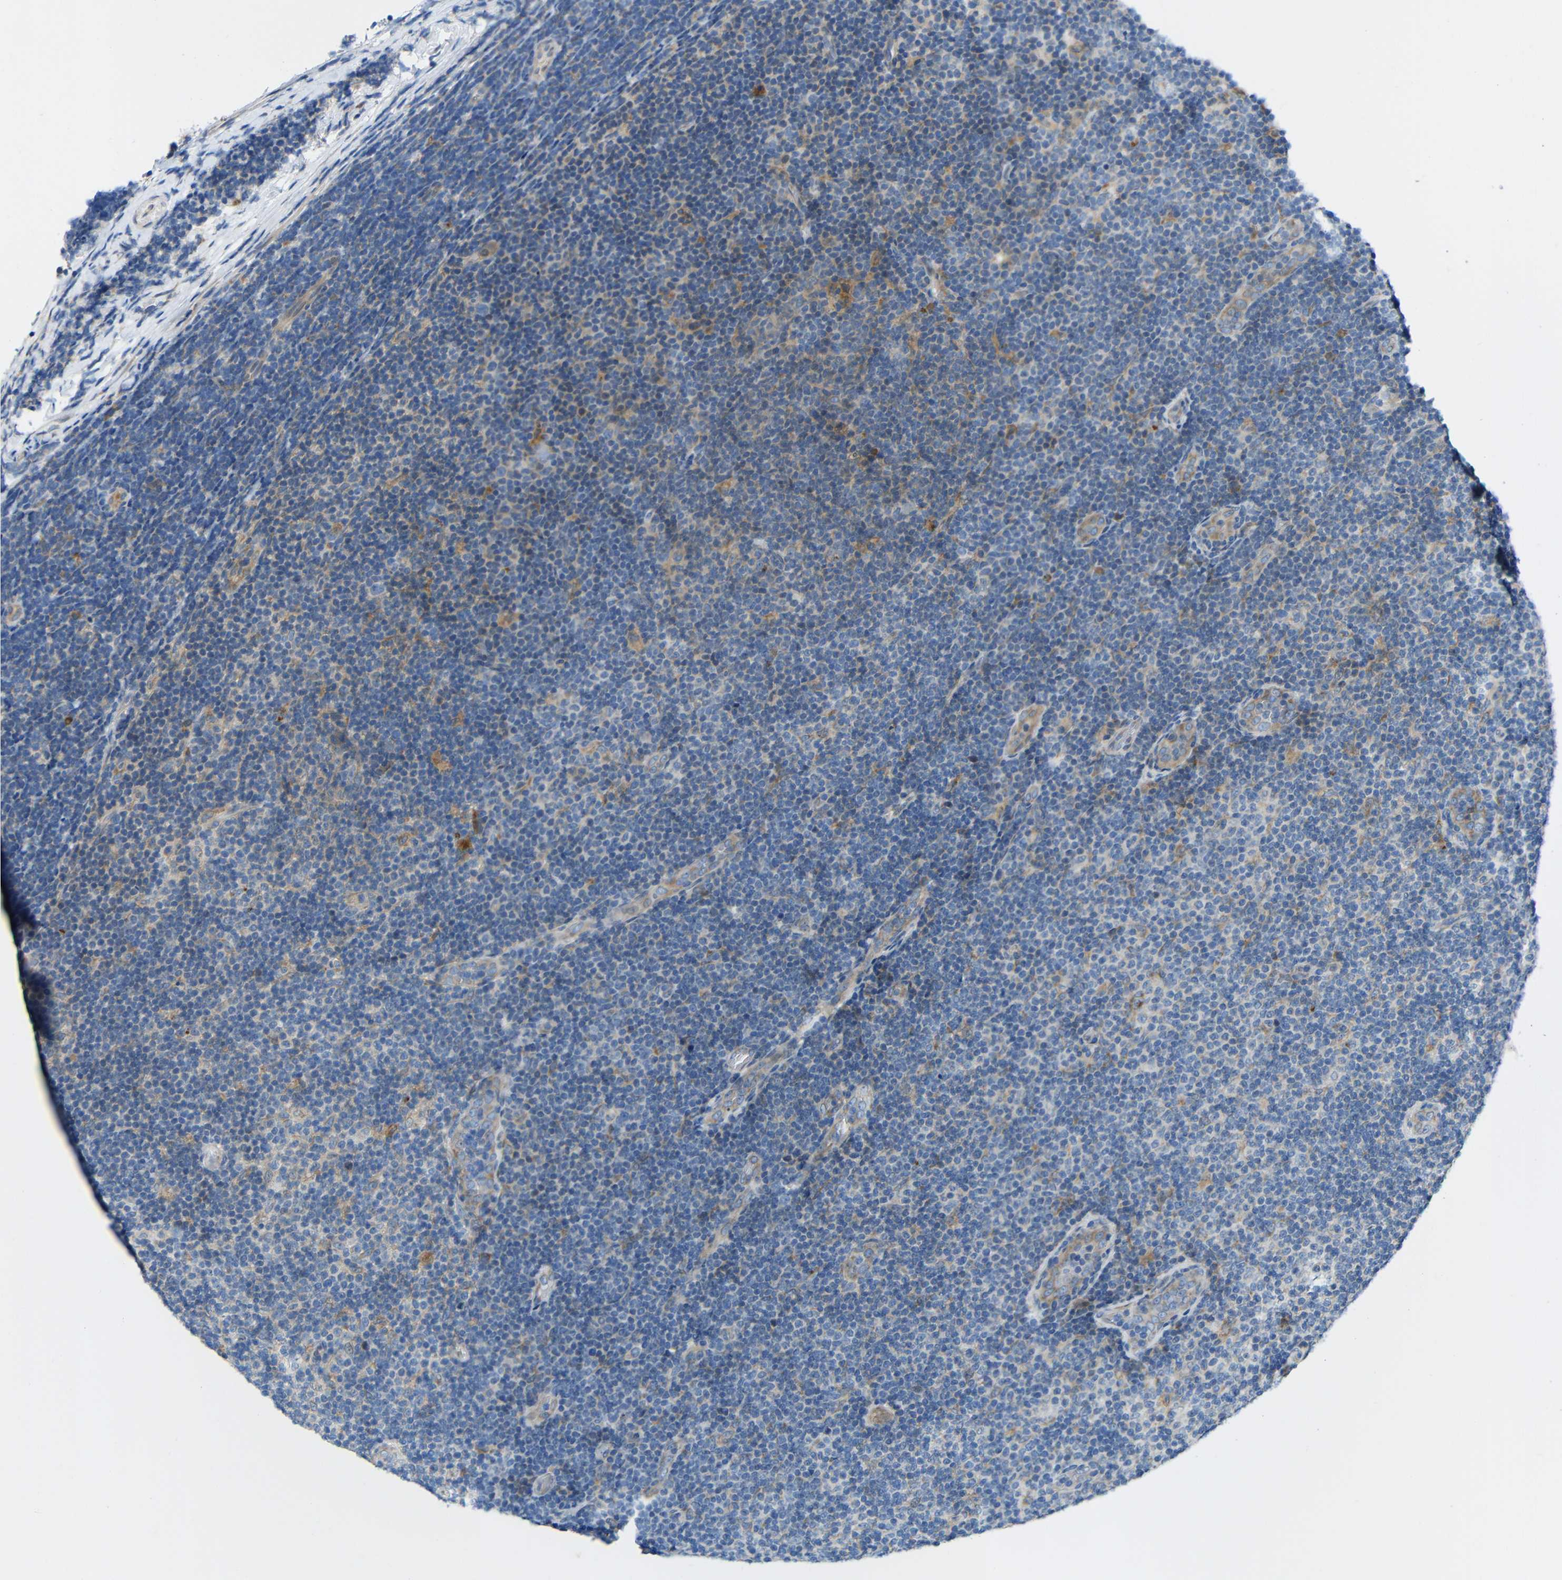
{"staining": {"intensity": "negative", "quantity": "none", "location": "none"}, "tissue": "lymphoma", "cell_type": "Tumor cells", "image_type": "cancer", "snomed": [{"axis": "morphology", "description": "Malignant lymphoma, non-Hodgkin's type, Low grade"}, {"axis": "topography", "description": "Lymph node"}], "caption": "Human lymphoma stained for a protein using immunohistochemistry (IHC) exhibits no staining in tumor cells.", "gene": "TMEM25", "patient": {"sex": "male", "age": 83}}